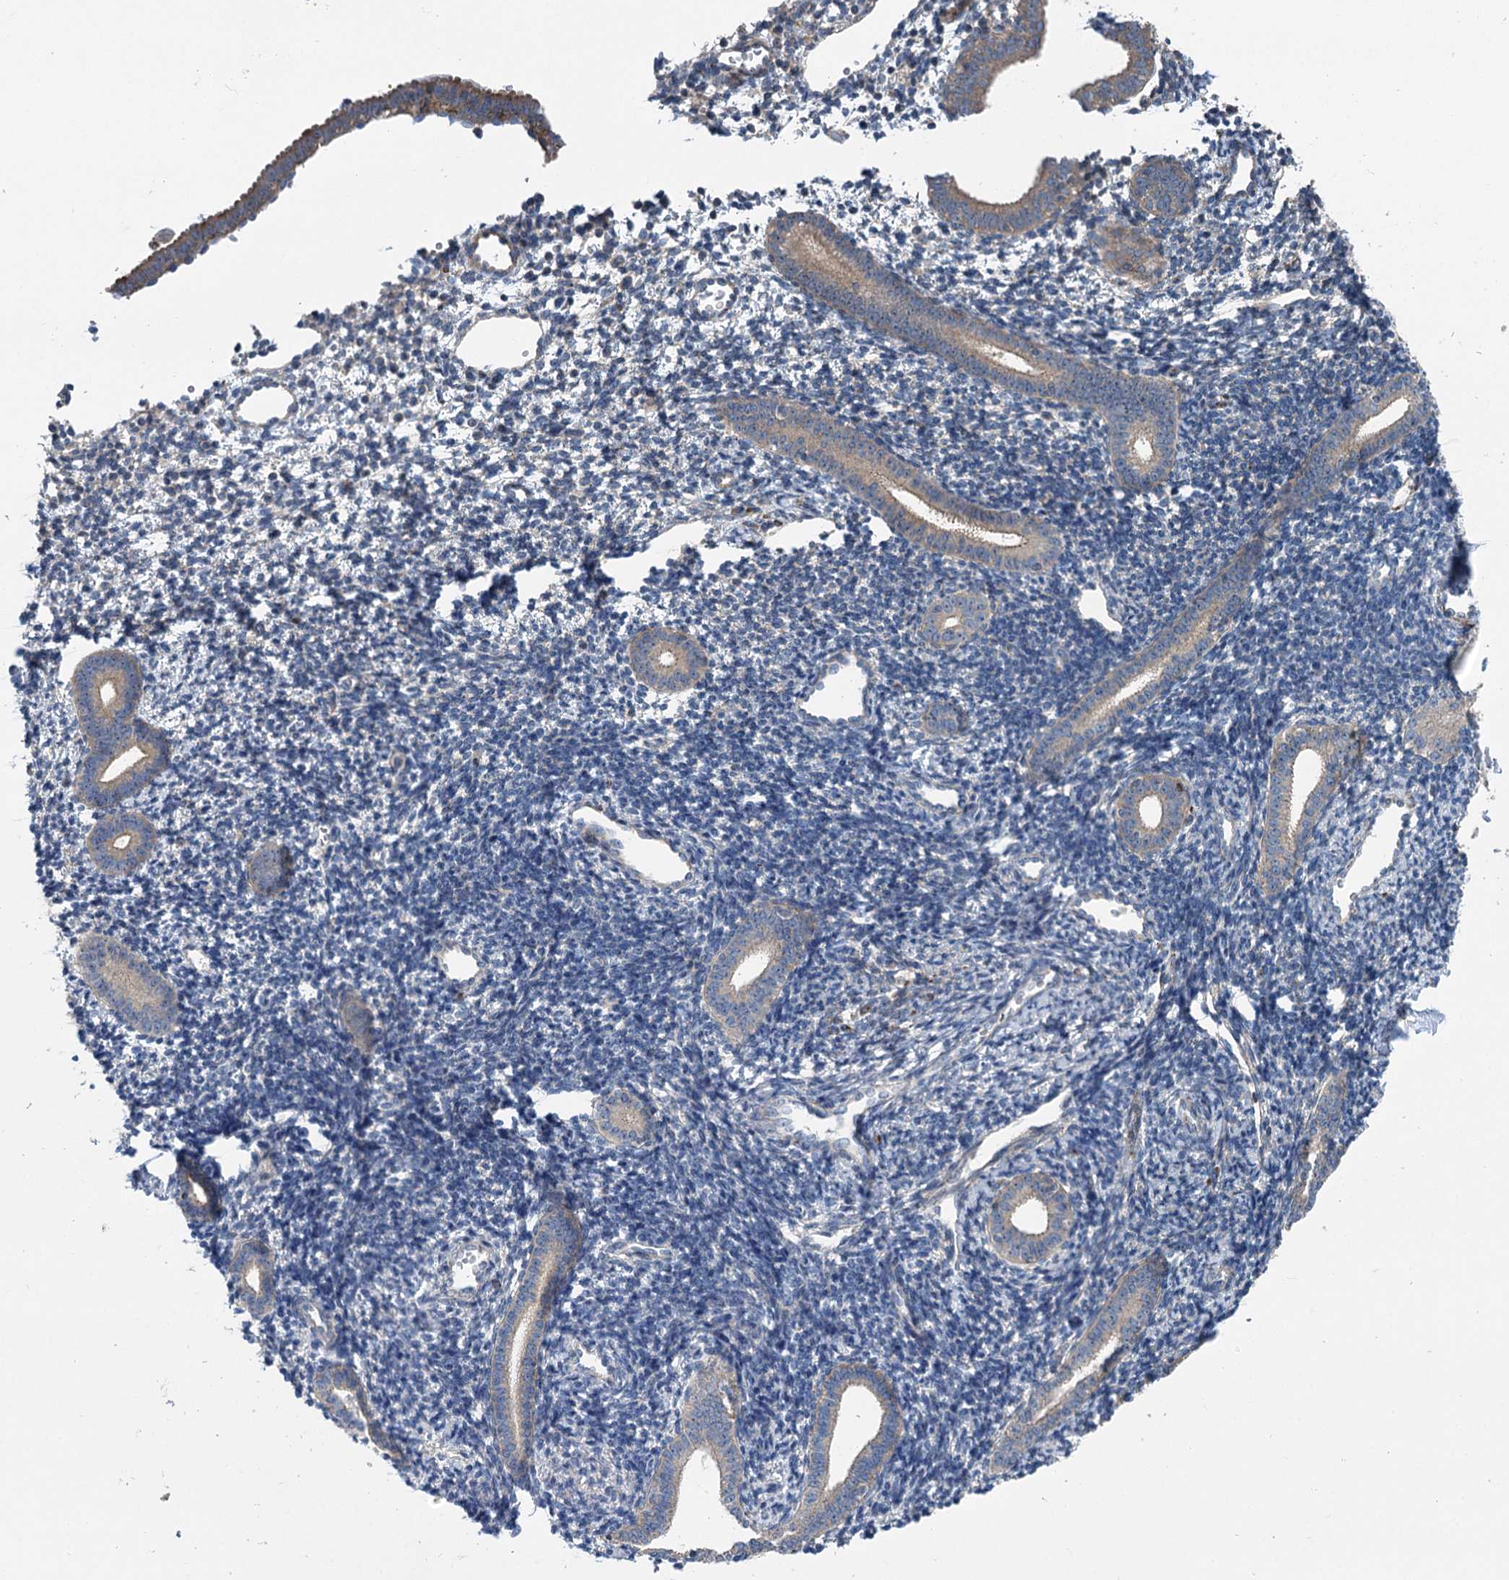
{"staining": {"intensity": "negative", "quantity": "none", "location": "none"}, "tissue": "endometrium", "cell_type": "Cells in endometrial stroma", "image_type": "normal", "snomed": [{"axis": "morphology", "description": "Normal tissue, NOS"}, {"axis": "topography", "description": "Endometrium"}], "caption": "An image of endometrium stained for a protein shows no brown staining in cells in endometrial stroma.", "gene": "MARK2", "patient": {"sex": "female", "age": 56}}